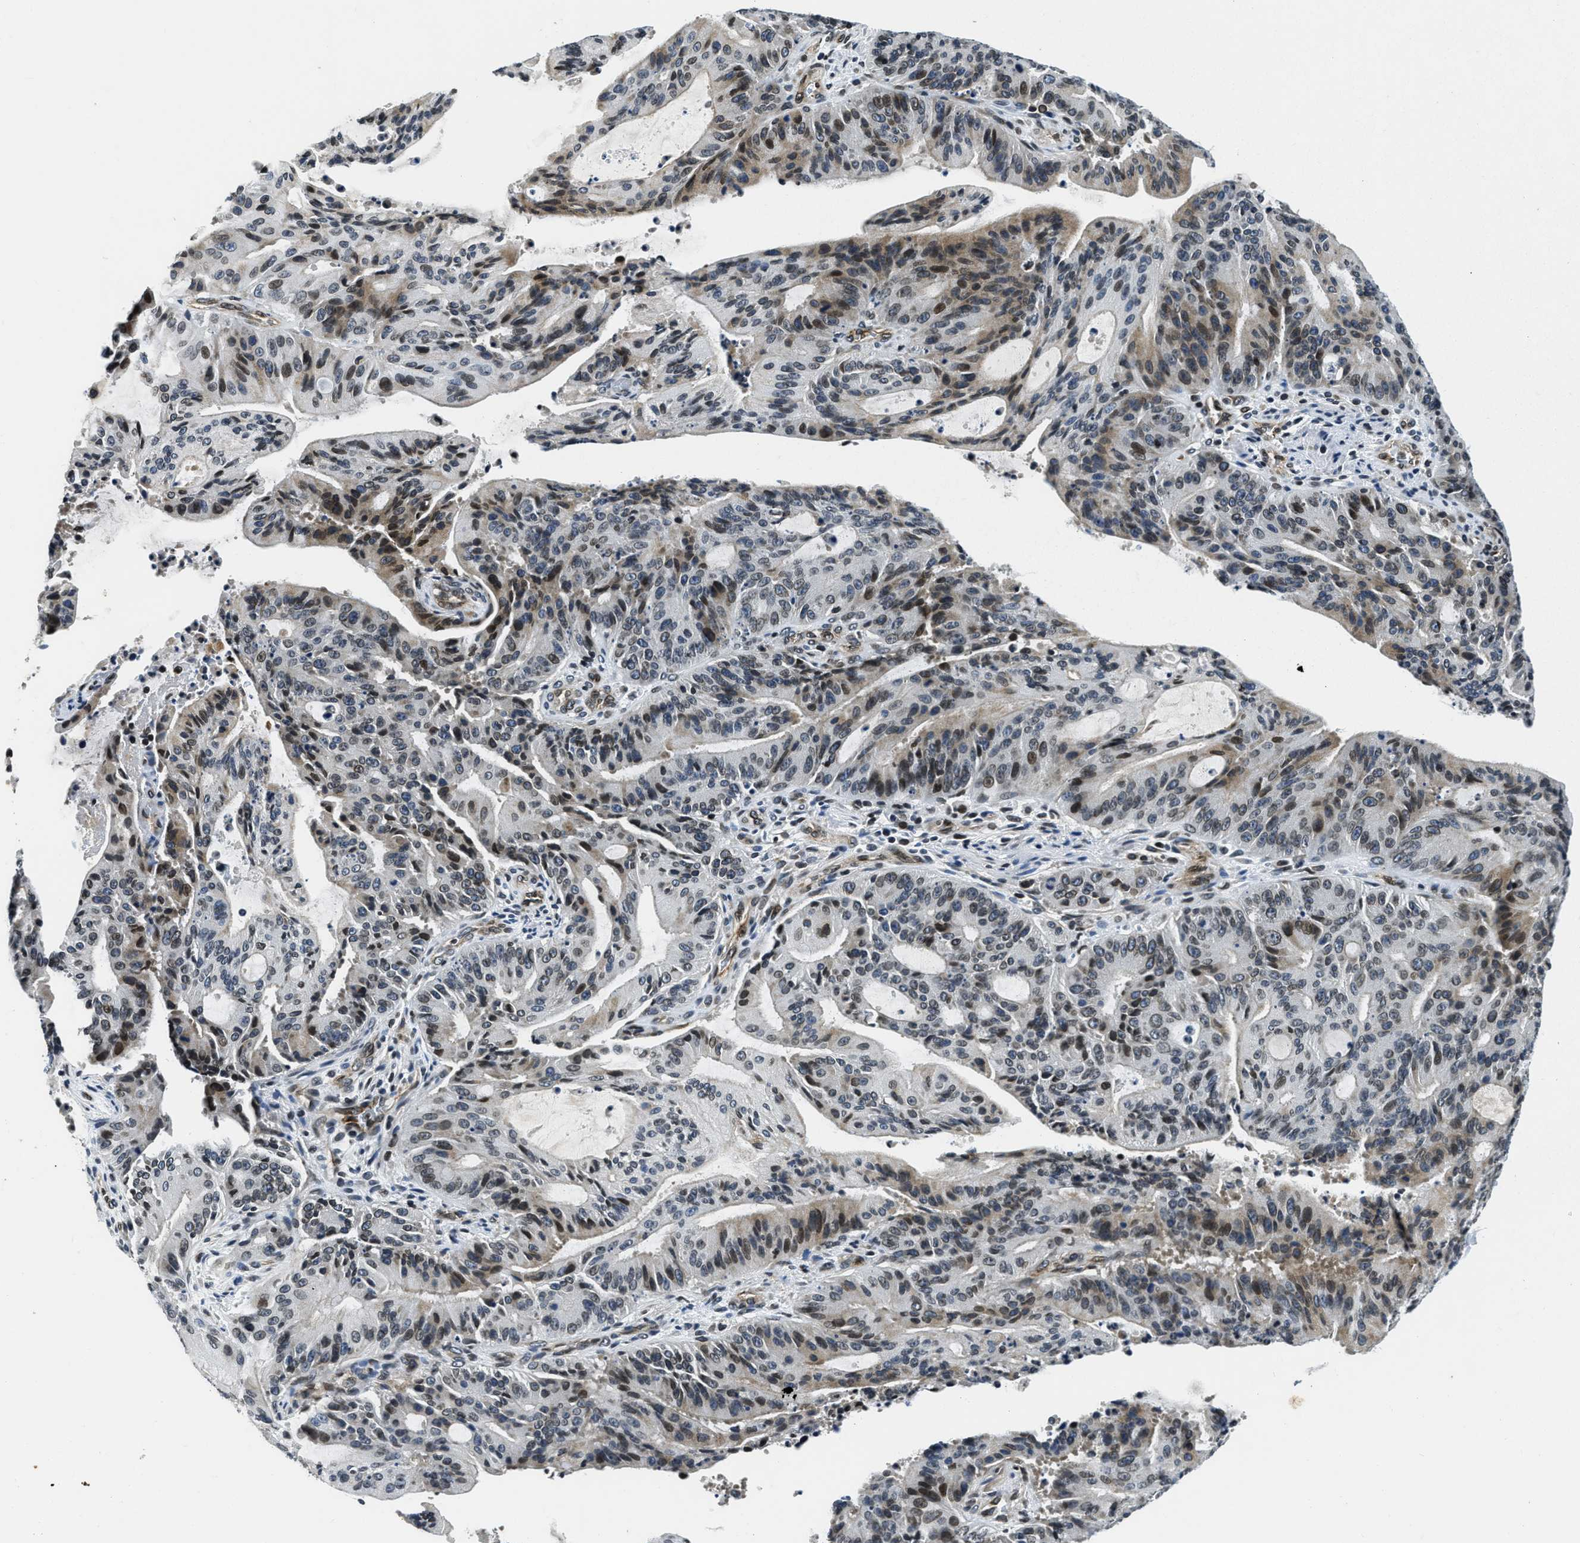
{"staining": {"intensity": "moderate", "quantity": "25%-75%", "location": "nuclear"}, "tissue": "liver cancer", "cell_type": "Tumor cells", "image_type": "cancer", "snomed": [{"axis": "morphology", "description": "Normal tissue, NOS"}, {"axis": "morphology", "description": "Cholangiocarcinoma"}, {"axis": "topography", "description": "Liver"}, {"axis": "topography", "description": "Peripheral nerve tissue"}], "caption": "Liver cancer (cholangiocarcinoma) stained with a protein marker shows moderate staining in tumor cells.", "gene": "ZC3HC1", "patient": {"sex": "female", "age": 73}}